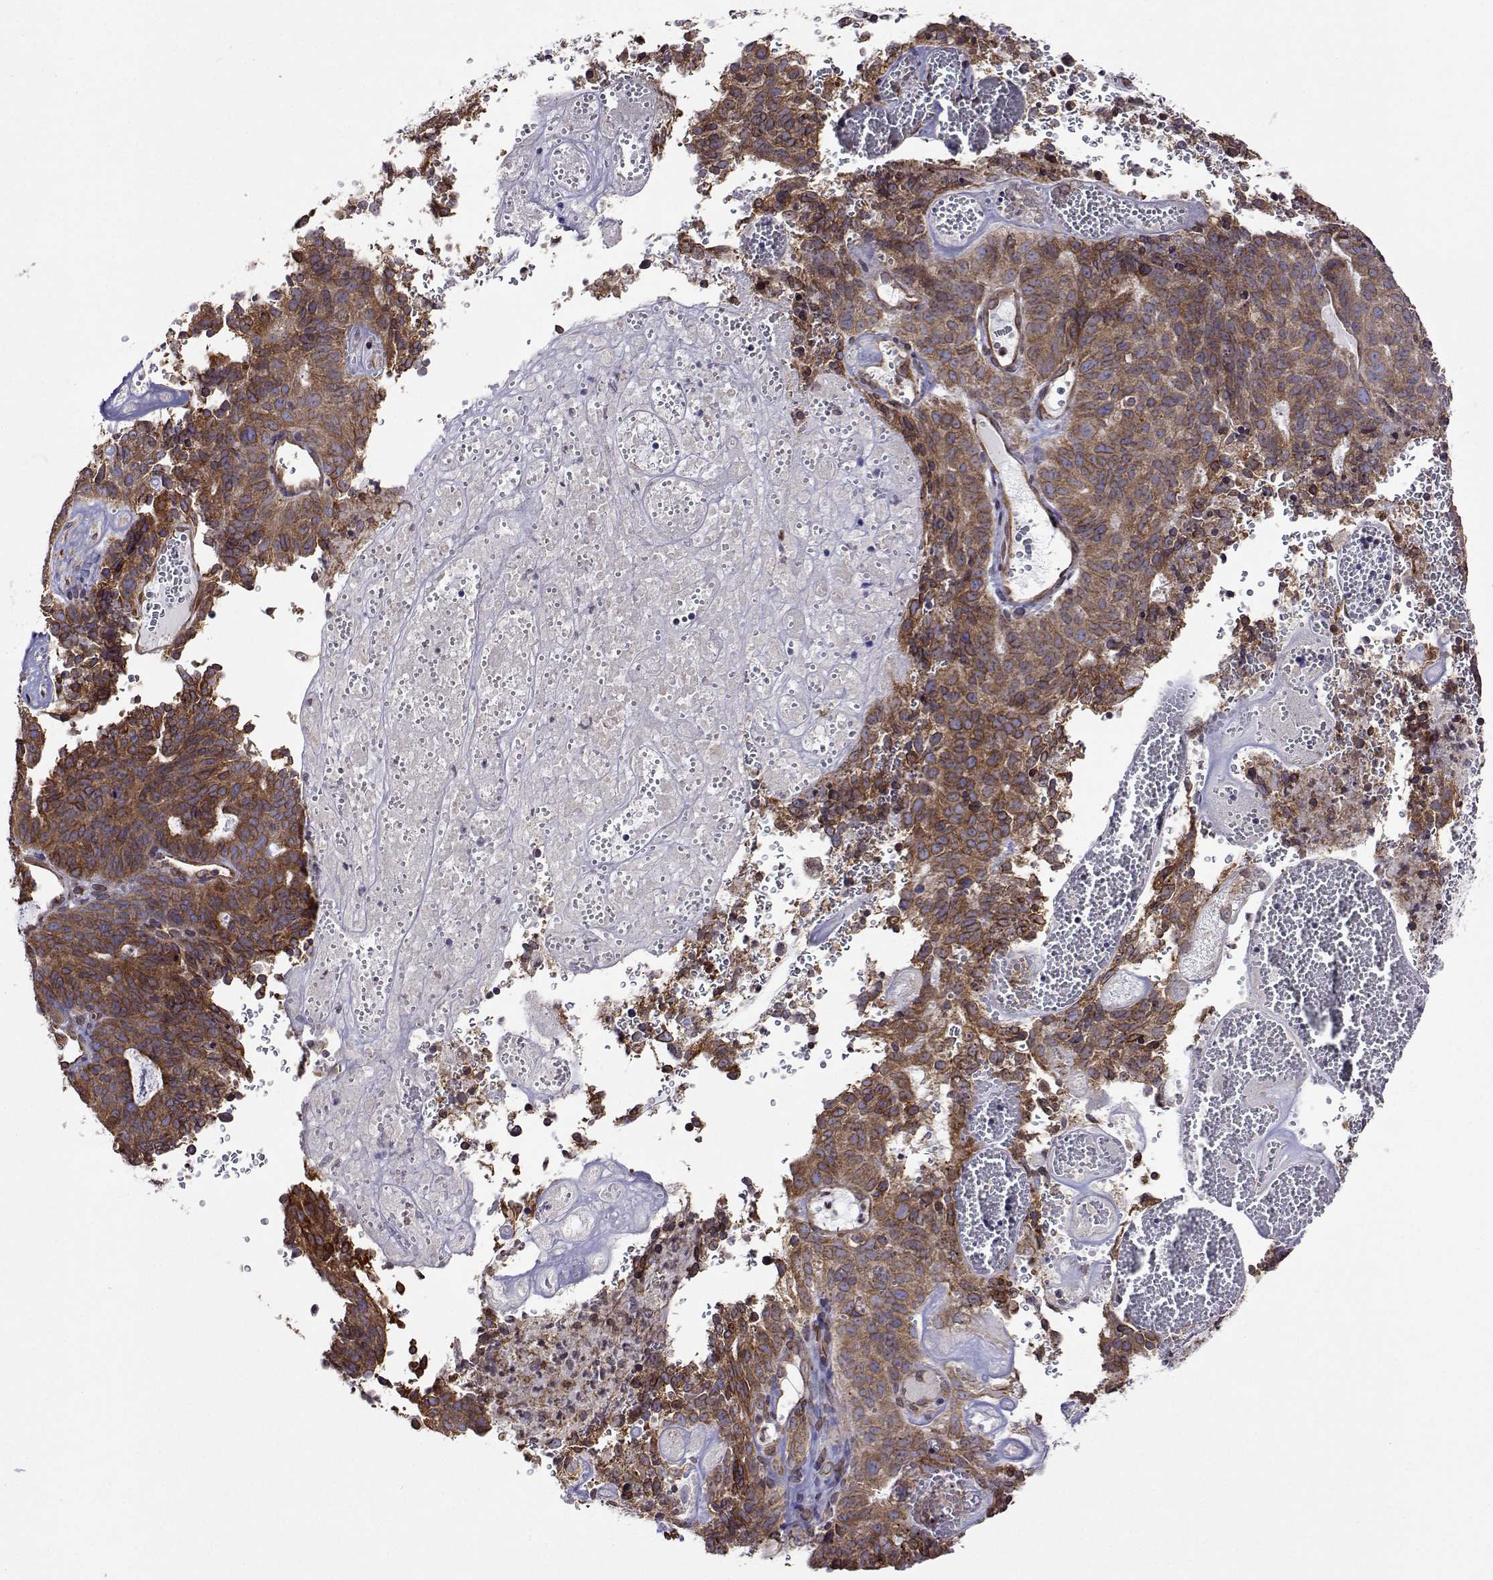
{"staining": {"intensity": "moderate", "quantity": ">75%", "location": "cytoplasmic/membranous"}, "tissue": "cervical cancer", "cell_type": "Tumor cells", "image_type": "cancer", "snomed": [{"axis": "morphology", "description": "Adenocarcinoma, NOS"}, {"axis": "topography", "description": "Cervix"}], "caption": "DAB (3,3'-diaminobenzidine) immunohistochemical staining of human adenocarcinoma (cervical) shows moderate cytoplasmic/membranous protein positivity in approximately >75% of tumor cells.", "gene": "PGRMC2", "patient": {"sex": "female", "age": 38}}